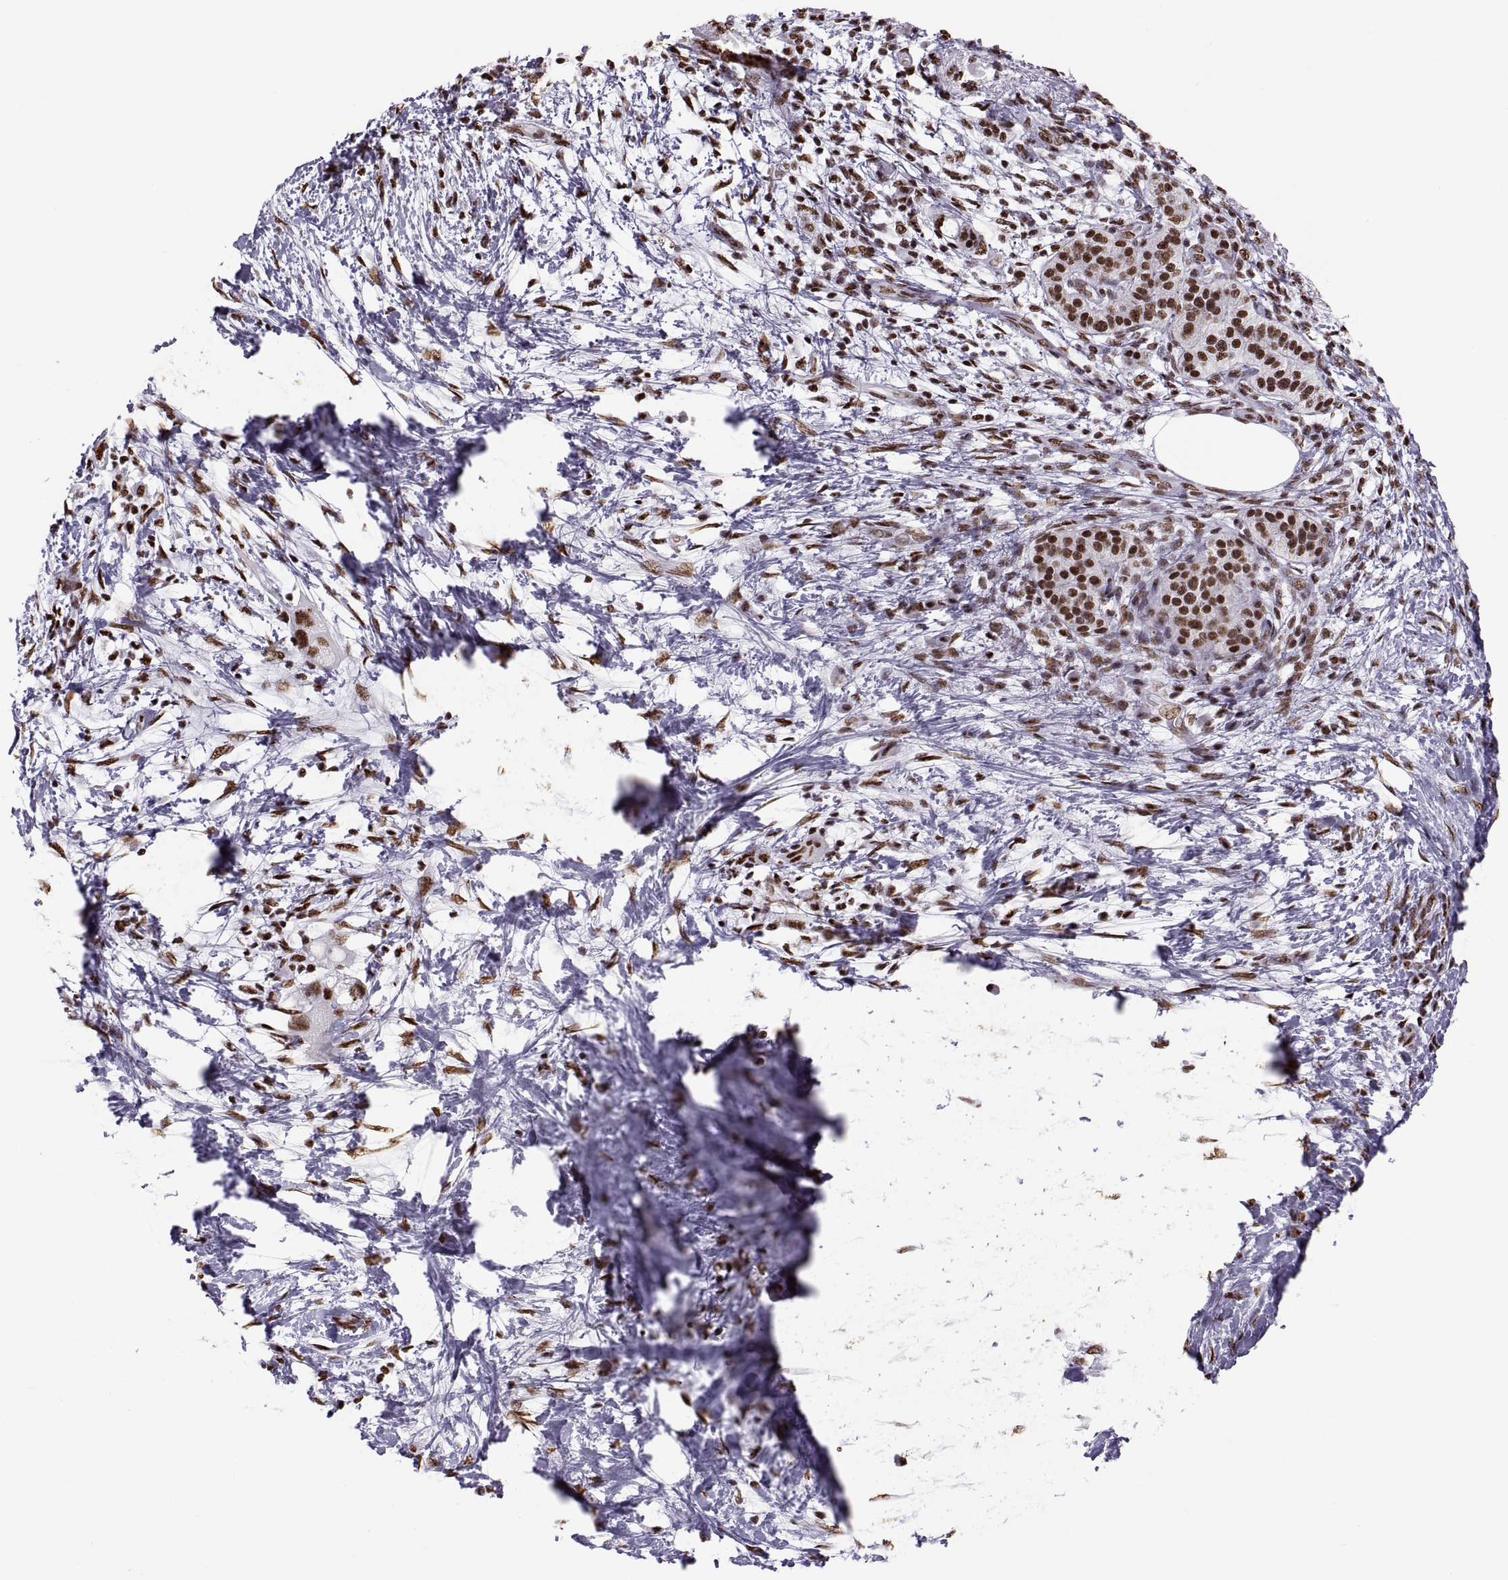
{"staining": {"intensity": "strong", "quantity": ">75%", "location": "nuclear"}, "tissue": "pancreatic cancer", "cell_type": "Tumor cells", "image_type": "cancer", "snomed": [{"axis": "morphology", "description": "Adenocarcinoma, NOS"}, {"axis": "topography", "description": "Pancreas"}], "caption": "High-power microscopy captured an immunohistochemistry micrograph of pancreatic adenocarcinoma, revealing strong nuclear staining in about >75% of tumor cells. (brown staining indicates protein expression, while blue staining denotes nuclei).", "gene": "SNAI1", "patient": {"sex": "female", "age": 72}}